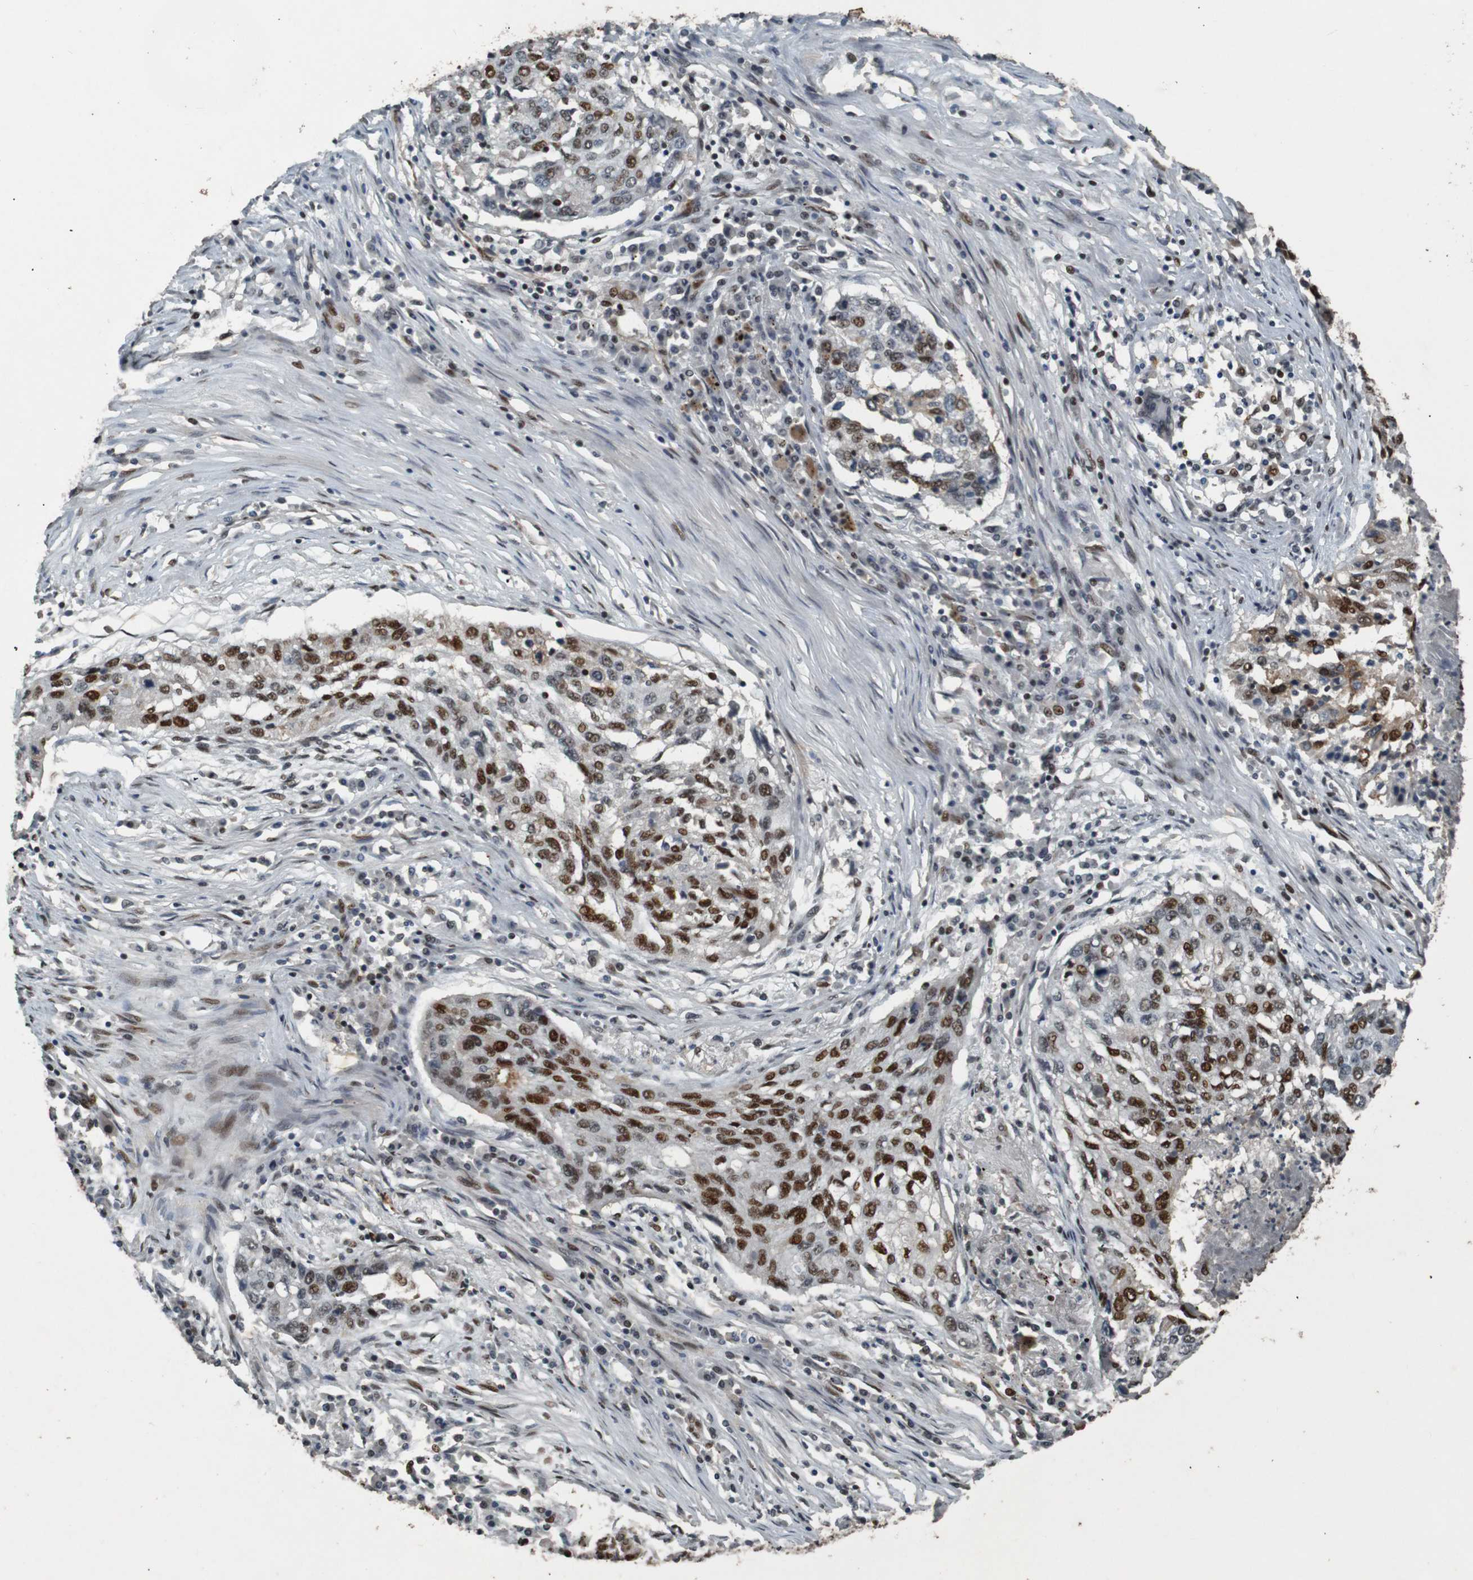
{"staining": {"intensity": "strong", "quantity": "25%-75%", "location": "cytoplasmic/membranous,nuclear"}, "tissue": "lung cancer", "cell_type": "Tumor cells", "image_type": "cancer", "snomed": [{"axis": "morphology", "description": "Squamous cell carcinoma, NOS"}, {"axis": "topography", "description": "Lung"}], "caption": "Human squamous cell carcinoma (lung) stained with a brown dye reveals strong cytoplasmic/membranous and nuclear positive expression in approximately 25%-75% of tumor cells.", "gene": "HEXIM1", "patient": {"sex": "female", "age": 63}}